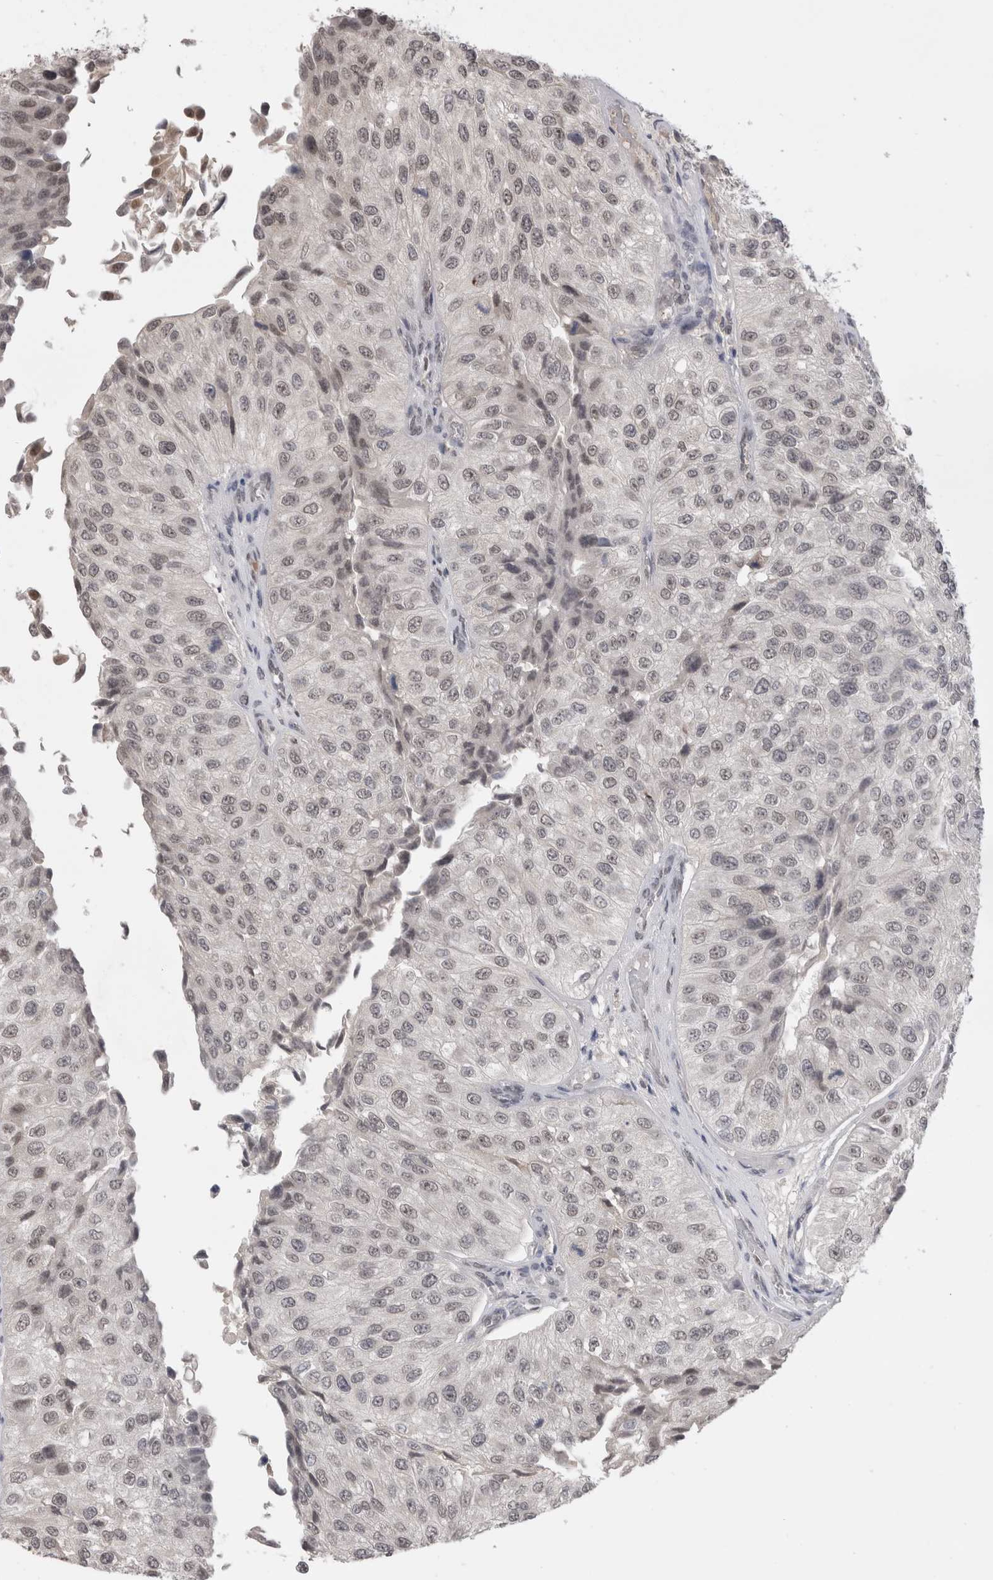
{"staining": {"intensity": "weak", "quantity": "<25%", "location": "nuclear"}, "tissue": "urothelial cancer", "cell_type": "Tumor cells", "image_type": "cancer", "snomed": [{"axis": "morphology", "description": "Urothelial carcinoma, High grade"}, {"axis": "topography", "description": "Kidney"}, {"axis": "topography", "description": "Urinary bladder"}], "caption": "A high-resolution photomicrograph shows immunohistochemistry staining of urothelial cancer, which reveals no significant expression in tumor cells.", "gene": "DAXX", "patient": {"sex": "male", "age": 77}}